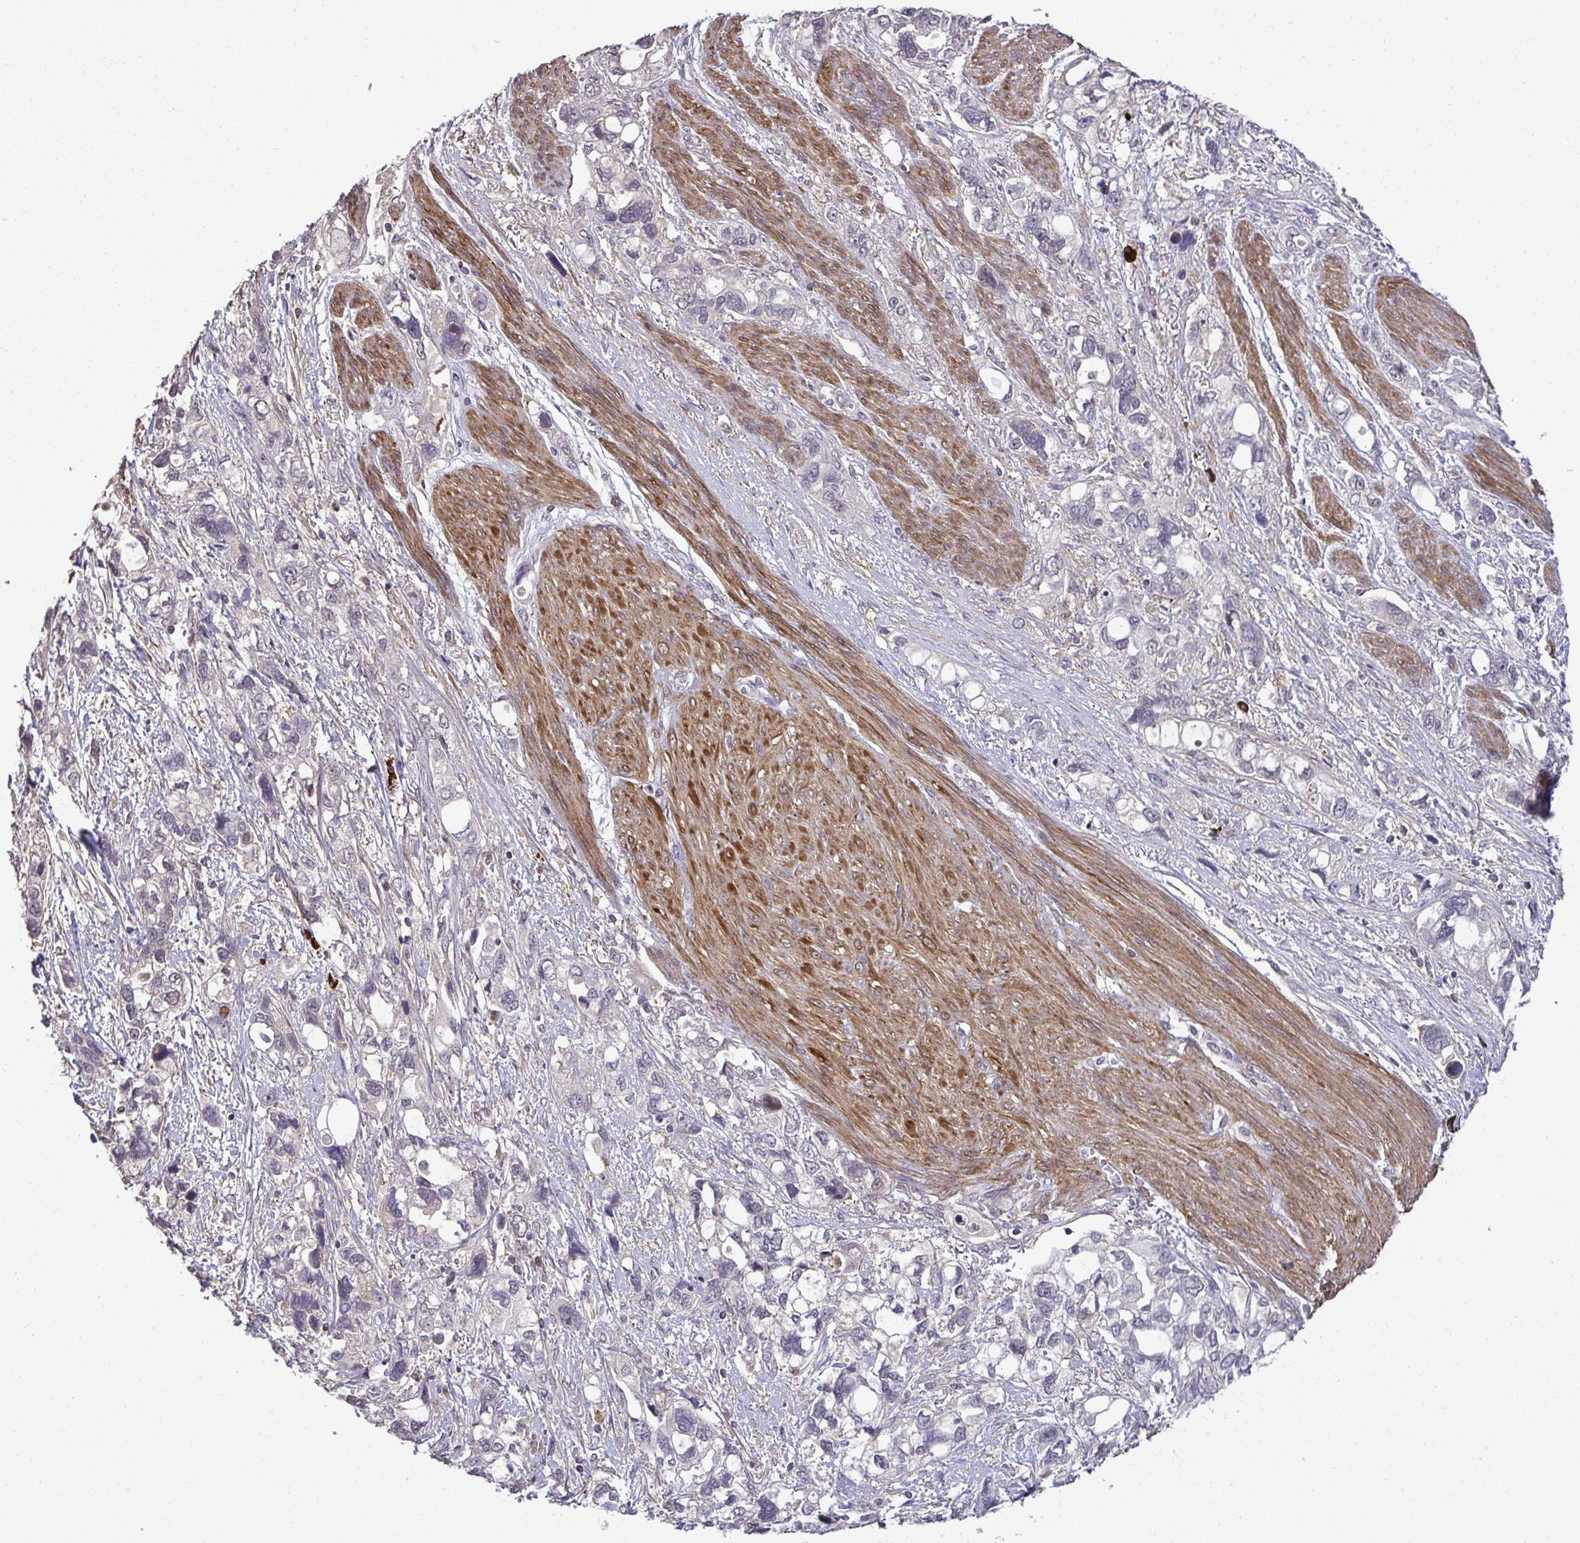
{"staining": {"intensity": "negative", "quantity": "none", "location": "none"}, "tissue": "stomach cancer", "cell_type": "Tumor cells", "image_type": "cancer", "snomed": [{"axis": "morphology", "description": "Adenocarcinoma, NOS"}, {"axis": "topography", "description": "Stomach, upper"}], "caption": "Immunohistochemistry (IHC) image of neoplastic tissue: stomach adenocarcinoma stained with DAB (3,3'-diaminobenzidine) shows no significant protein staining in tumor cells.", "gene": "ZSCAN9", "patient": {"sex": "female", "age": 81}}